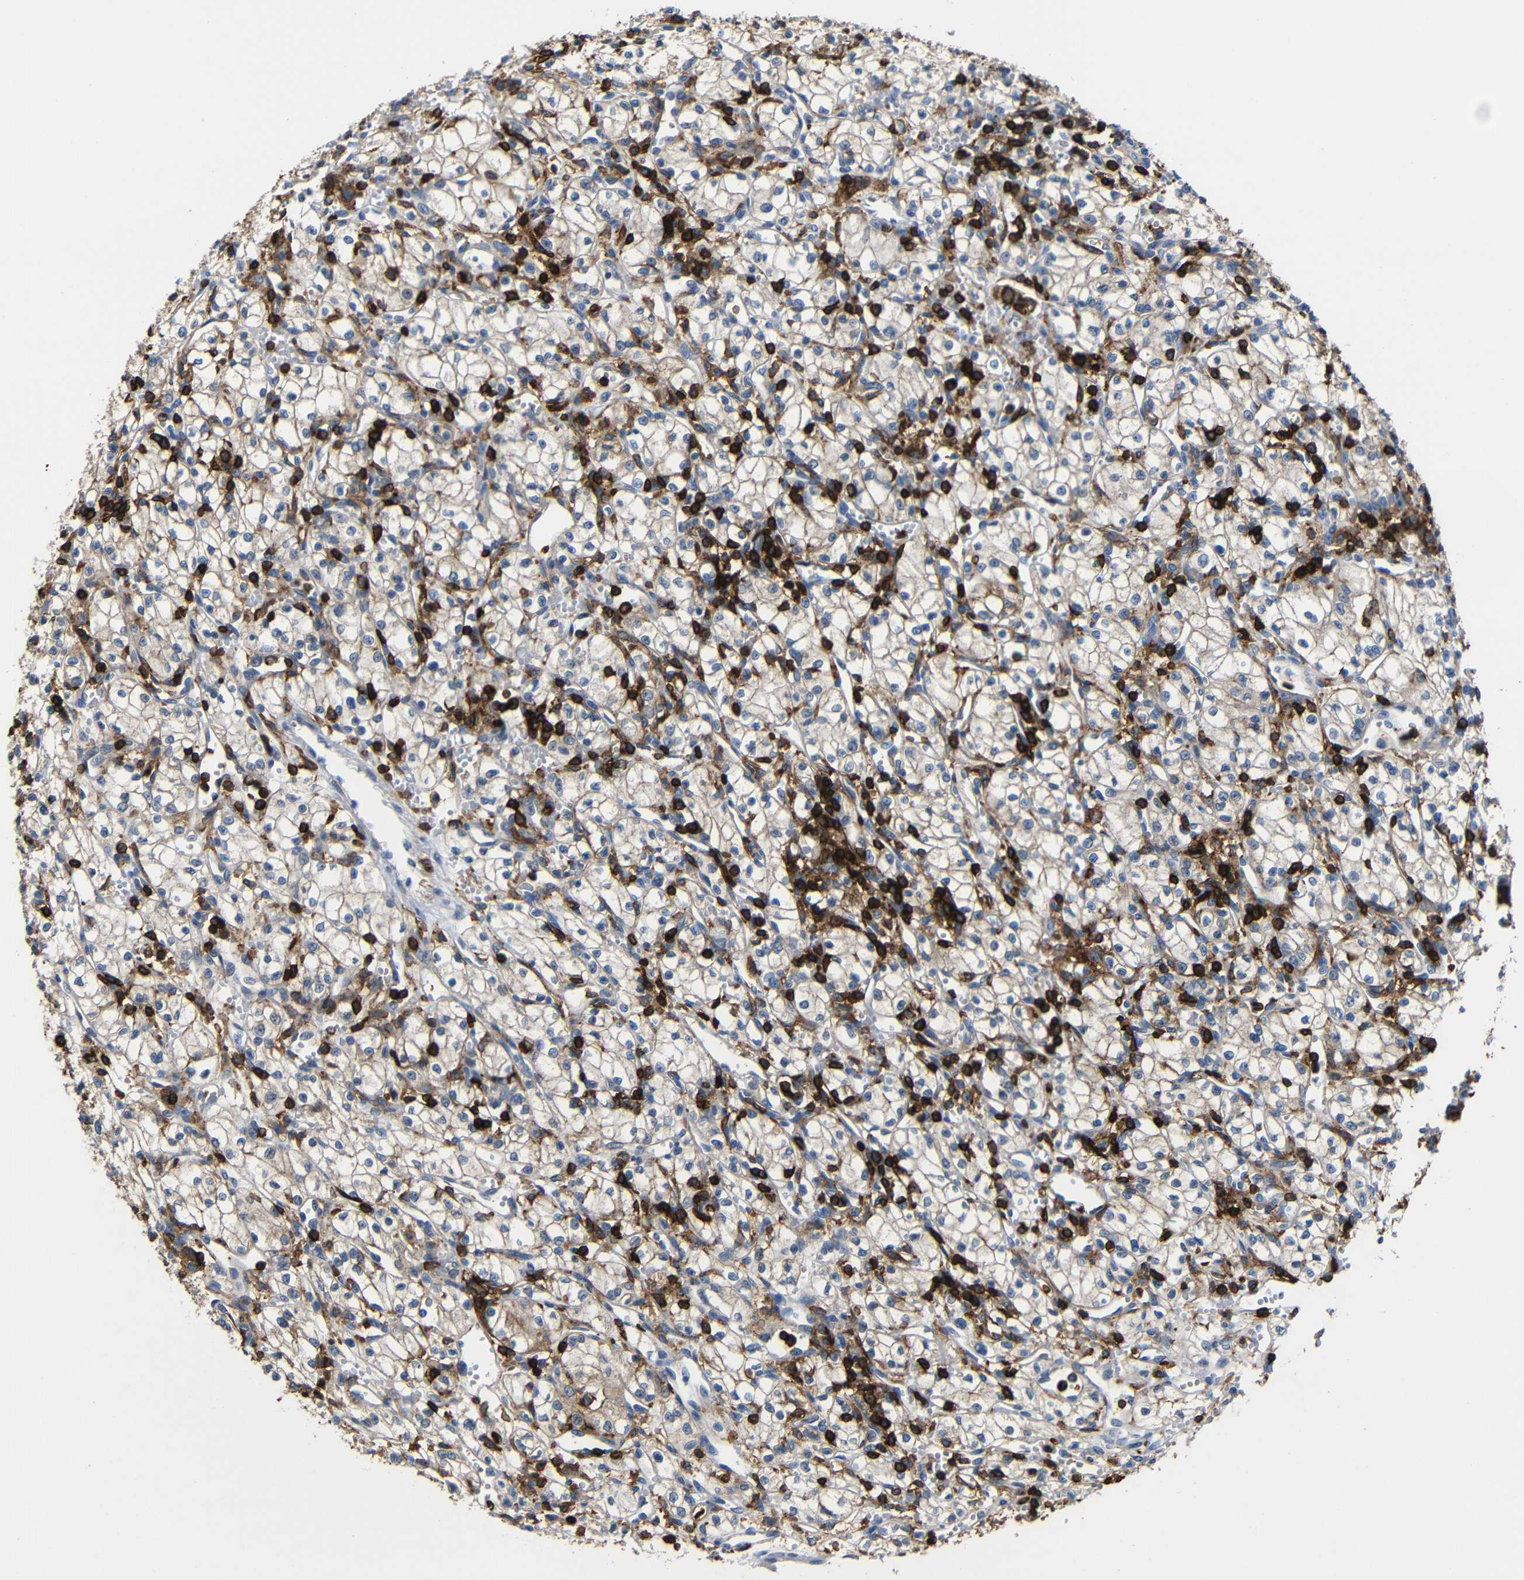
{"staining": {"intensity": "weak", "quantity": ">75%", "location": "cytoplasmic/membranous"}, "tissue": "renal cancer", "cell_type": "Tumor cells", "image_type": "cancer", "snomed": [{"axis": "morphology", "description": "Normal tissue, NOS"}, {"axis": "morphology", "description": "Adenocarcinoma, NOS"}, {"axis": "topography", "description": "Kidney"}], "caption": "Immunohistochemistry (IHC) histopathology image of neoplastic tissue: human renal adenocarcinoma stained using immunohistochemistry displays low levels of weak protein expression localized specifically in the cytoplasmic/membranous of tumor cells, appearing as a cytoplasmic/membranous brown color.", "gene": "P2RY12", "patient": {"sex": "male", "age": 59}}